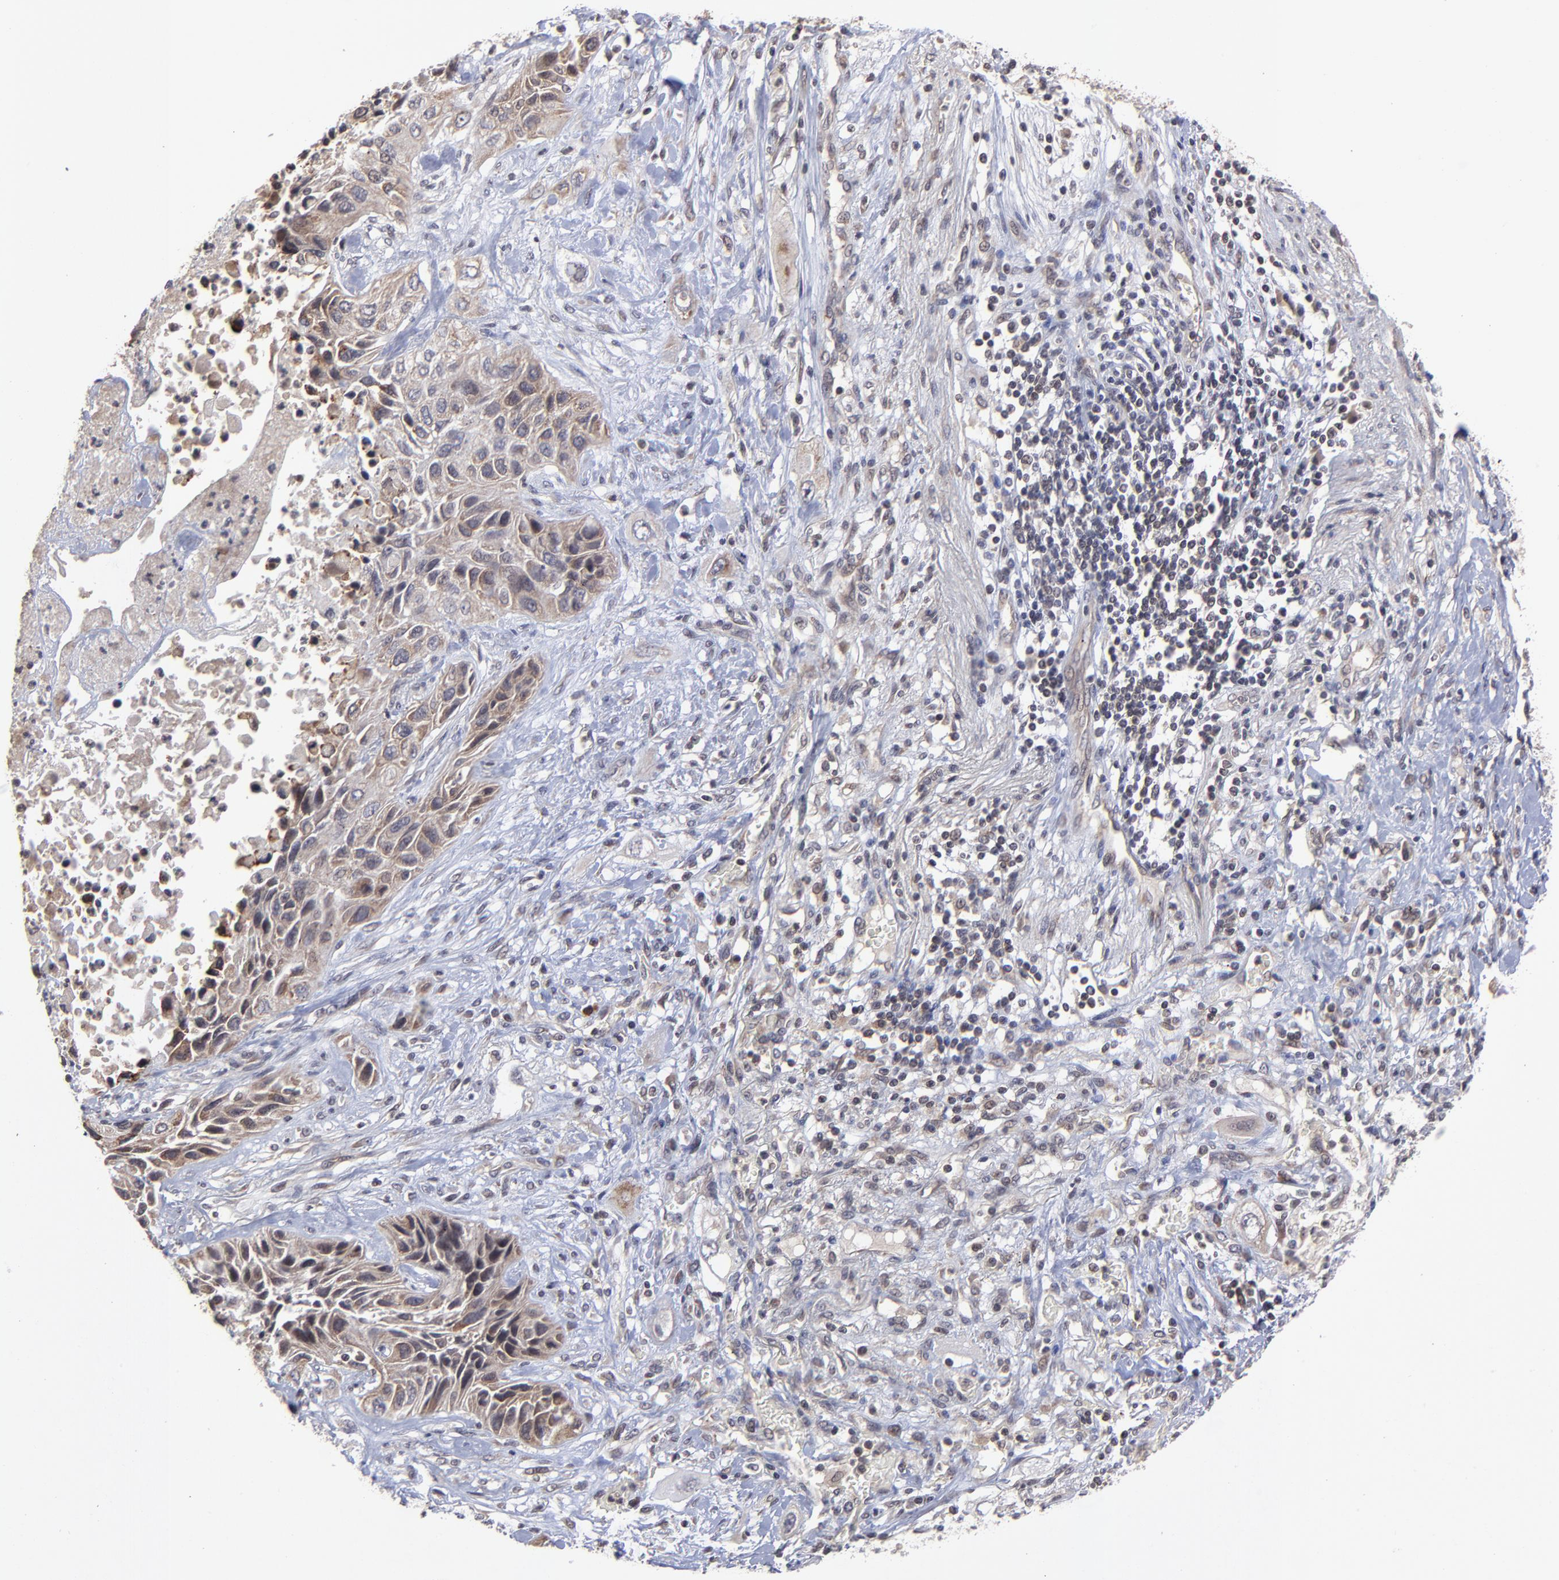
{"staining": {"intensity": "moderate", "quantity": "<25%", "location": "cytoplasmic/membranous"}, "tissue": "lung cancer", "cell_type": "Tumor cells", "image_type": "cancer", "snomed": [{"axis": "morphology", "description": "Squamous cell carcinoma, NOS"}, {"axis": "topography", "description": "Lung"}], "caption": "Moderate cytoplasmic/membranous expression for a protein is identified in about <25% of tumor cells of squamous cell carcinoma (lung) using immunohistochemistry.", "gene": "UBE2L6", "patient": {"sex": "female", "age": 76}}